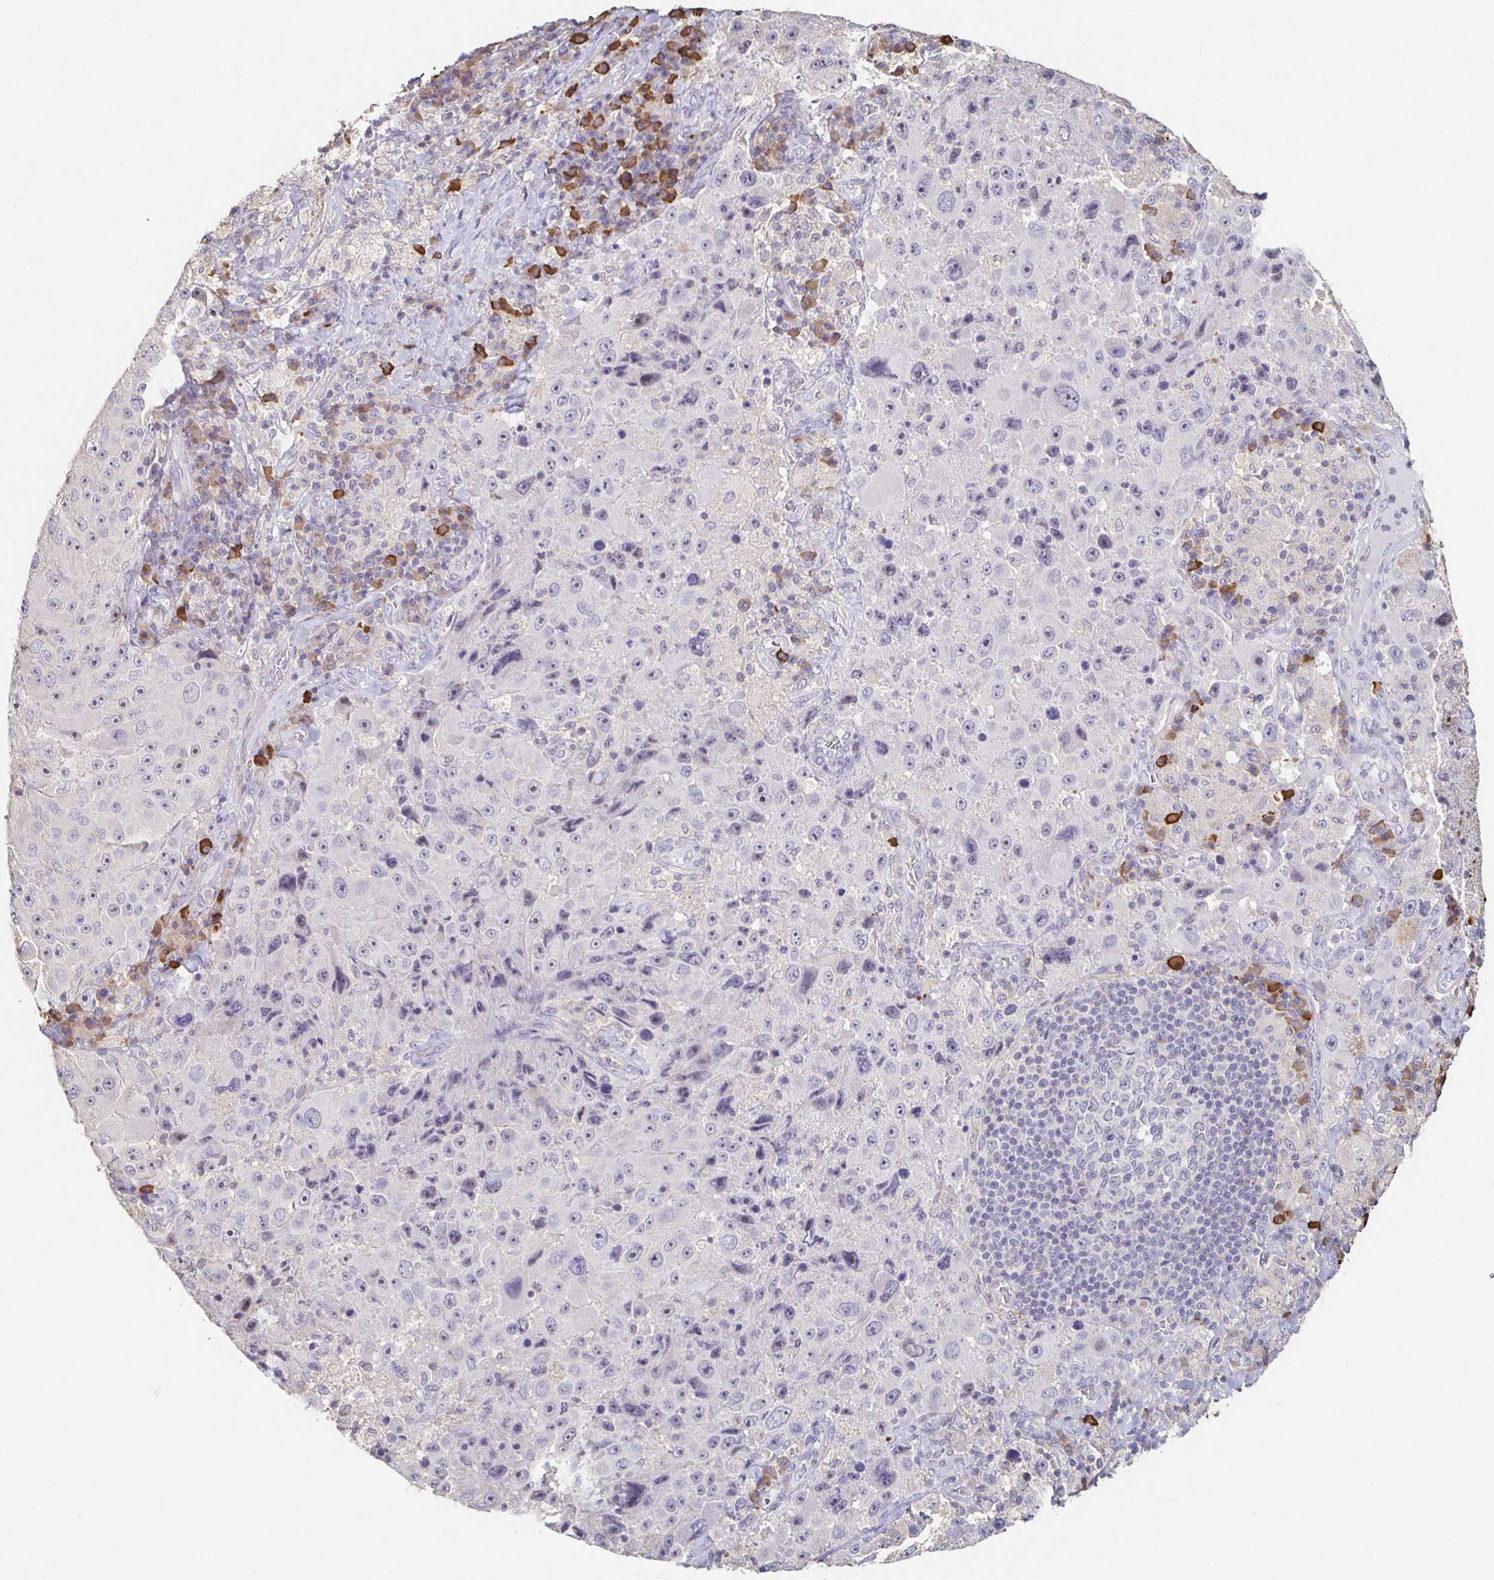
{"staining": {"intensity": "negative", "quantity": "none", "location": "none"}, "tissue": "melanoma", "cell_type": "Tumor cells", "image_type": "cancer", "snomed": [{"axis": "morphology", "description": "Malignant melanoma, Metastatic site"}, {"axis": "topography", "description": "Lymph node"}], "caption": "This micrograph is of melanoma stained with IHC to label a protein in brown with the nuclei are counter-stained blue. There is no expression in tumor cells.", "gene": "ZNF692", "patient": {"sex": "male", "age": 62}}